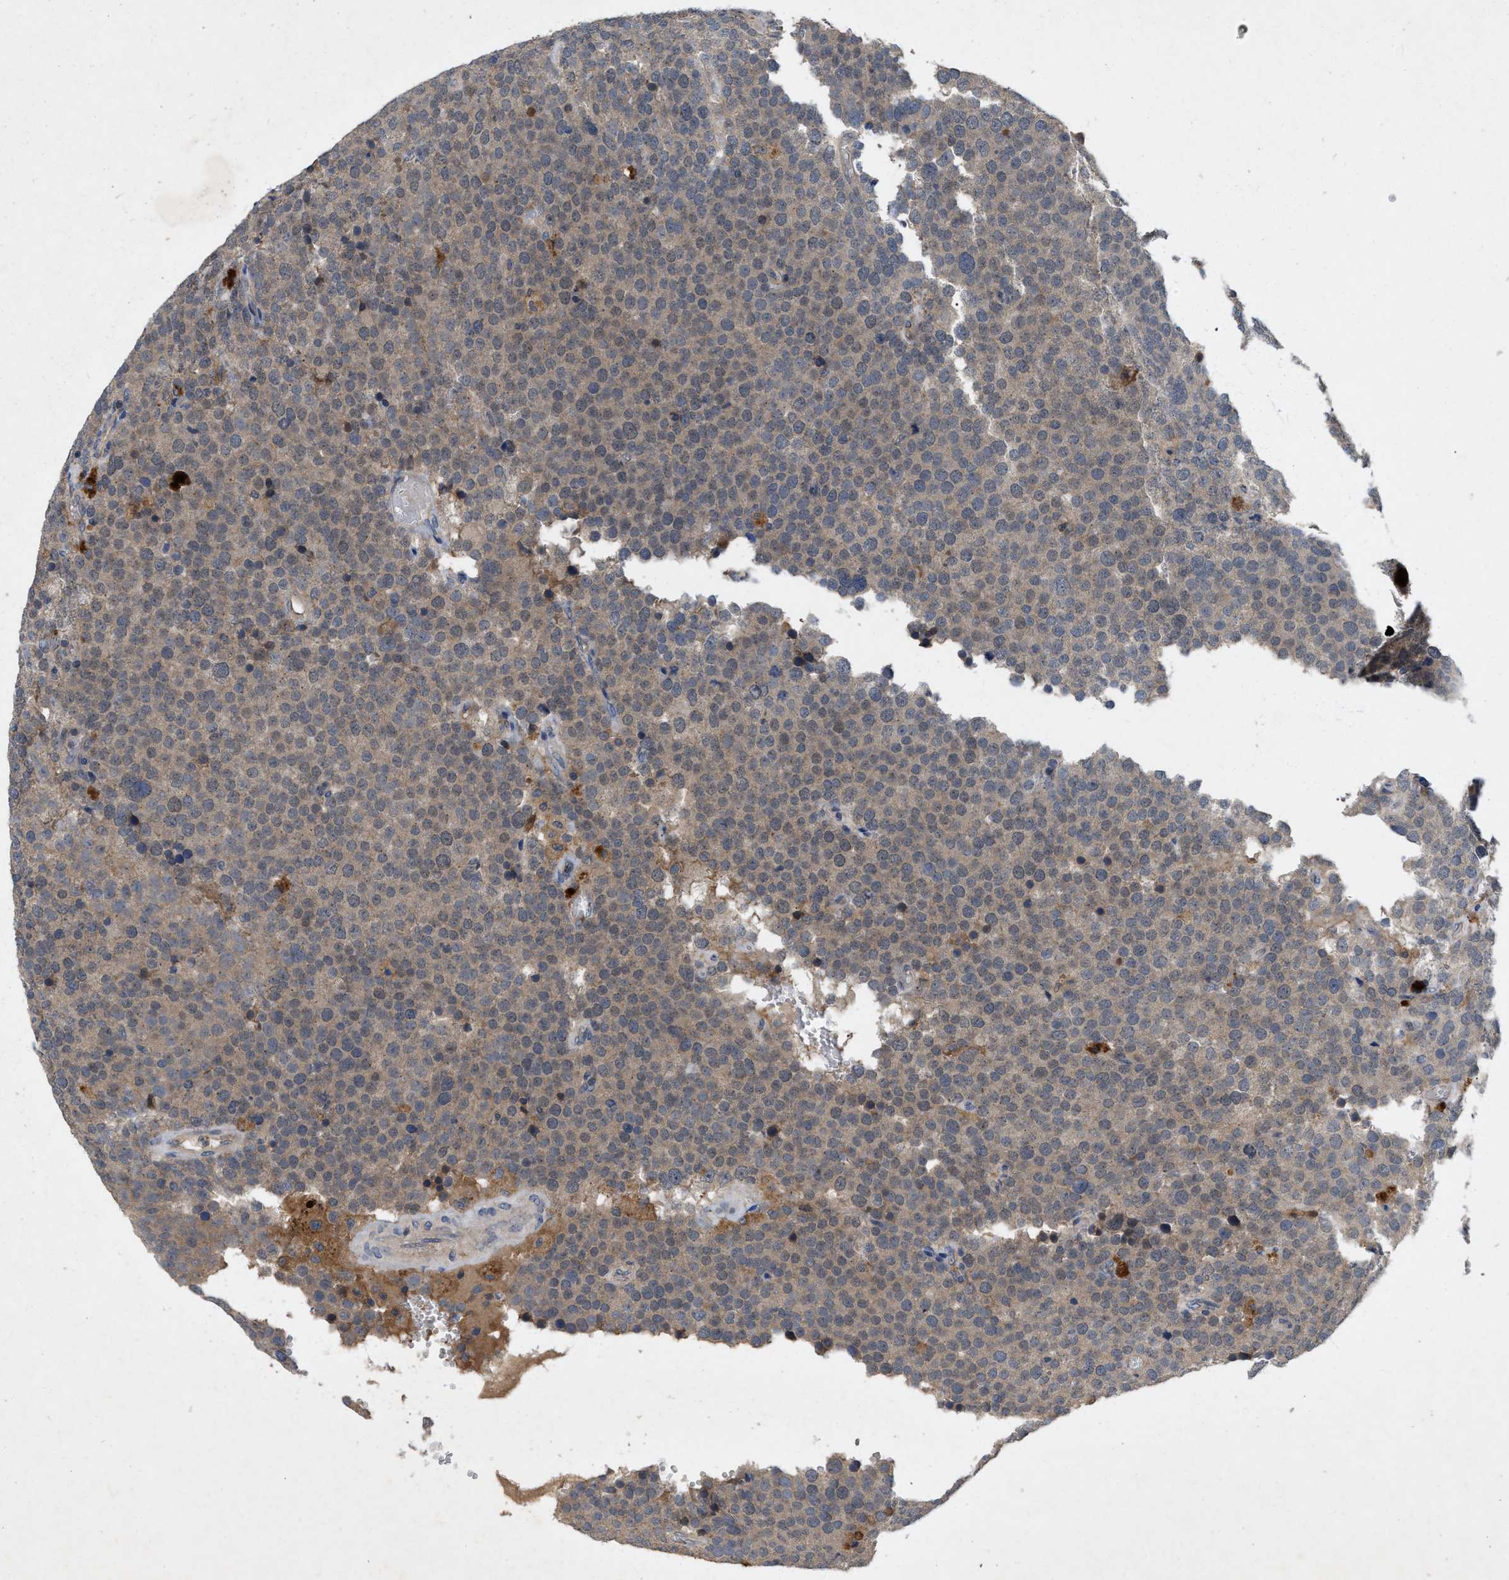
{"staining": {"intensity": "weak", "quantity": "25%-75%", "location": "cytoplasmic/membranous"}, "tissue": "testis cancer", "cell_type": "Tumor cells", "image_type": "cancer", "snomed": [{"axis": "morphology", "description": "Normal tissue, NOS"}, {"axis": "morphology", "description": "Seminoma, NOS"}, {"axis": "topography", "description": "Testis"}], "caption": "Tumor cells exhibit low levels of weak cytoplasmic/membranous staining in approximately 25%-75% of cells in human testis cancer (seminoma). (Brightfield microscopy of DAB IHC at high magnification).", "gene": "LPAR2", "patient": {"sex": "male", "age": 71}}